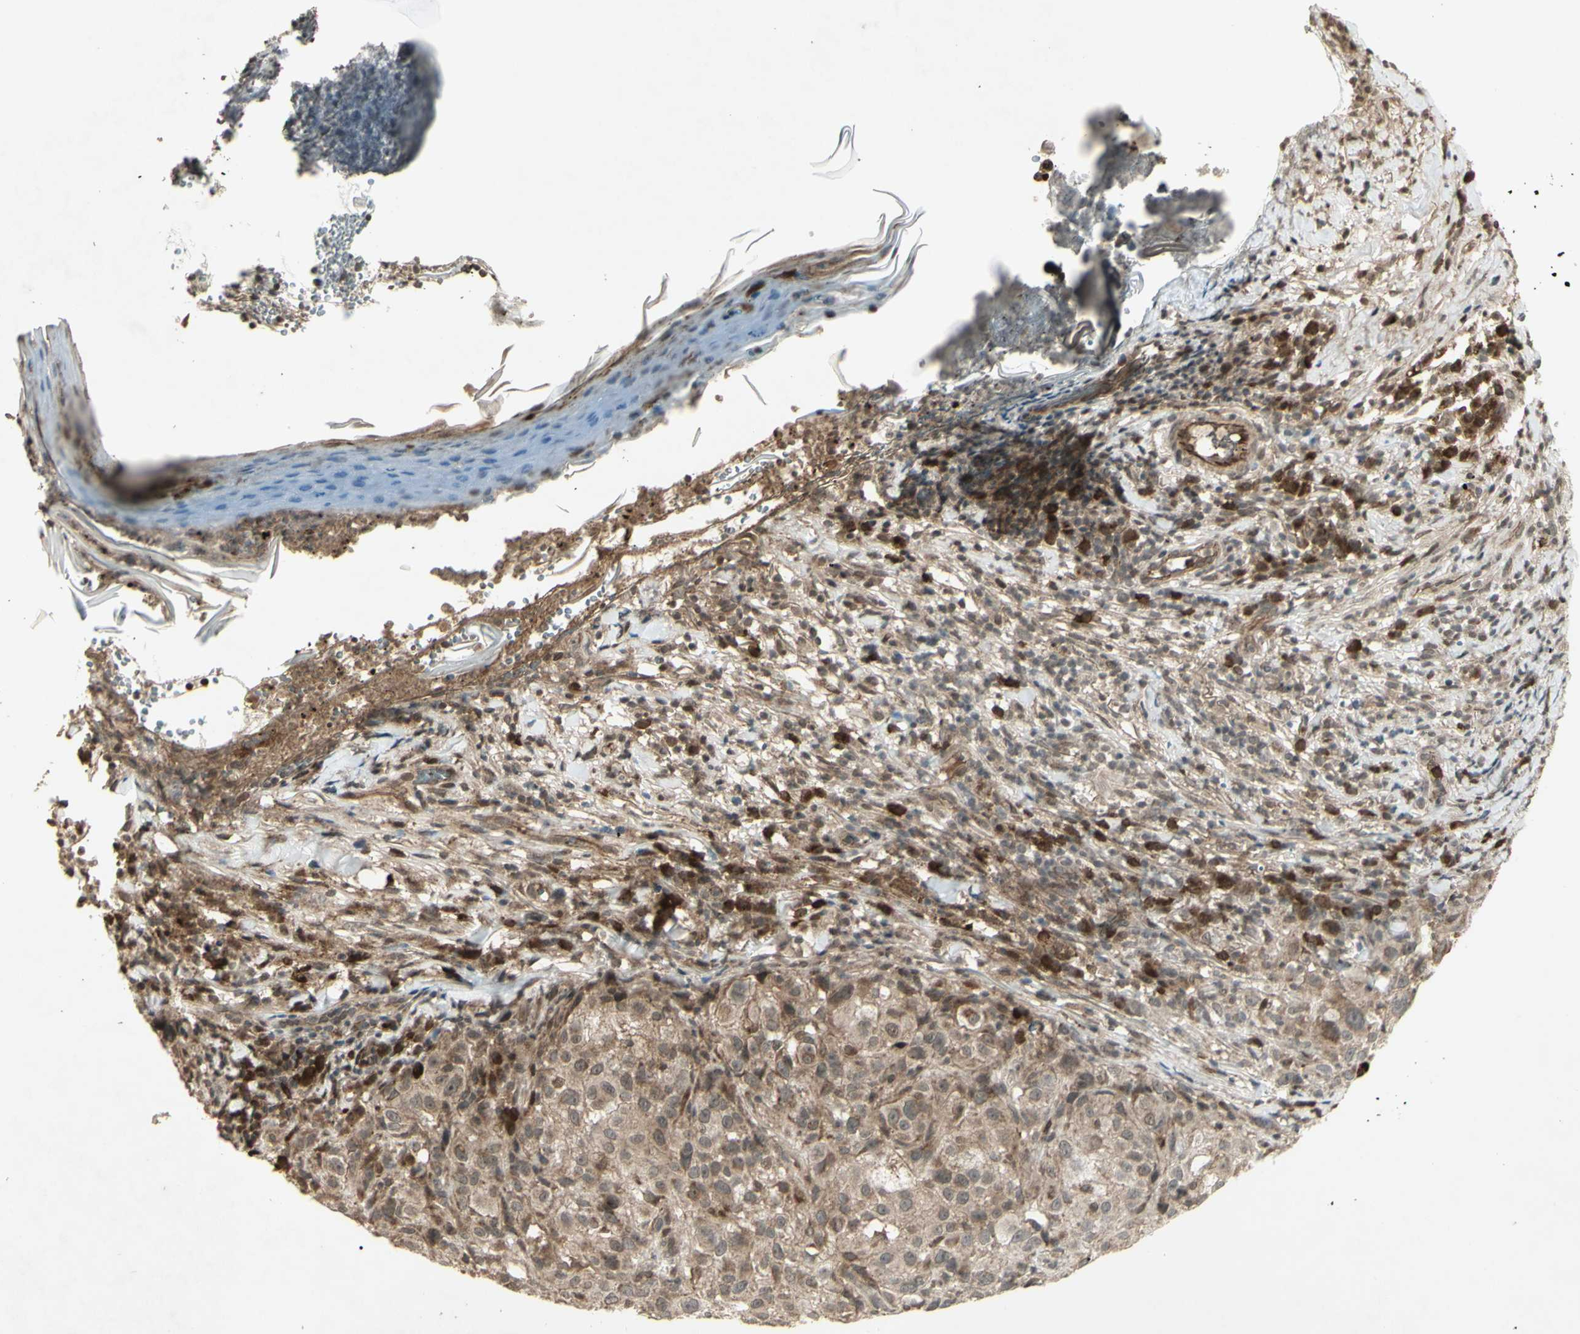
{"staining": {"intensity": "weak", "quantity": ">75%", "location": "cytoplasmic/membranous"}, "tissue": "melanoma", "cell_type": "Tumor cells", "image_type": "cancer", "snomed": [{"axis": "morphology", "description": "Necrosis, NOS"}, {"axis": "morphology", "description": "Malignant melanoma, NOS"}, {"axis": "topography", "description": "Skin"}], "caption": "Melanoma stained with a brown dye reveals weak cytoplasmic/membranous positive expression in about >75% of tumor cells.", "gene": "BLNK", "patient": {"sex": "female", "age": 87}}